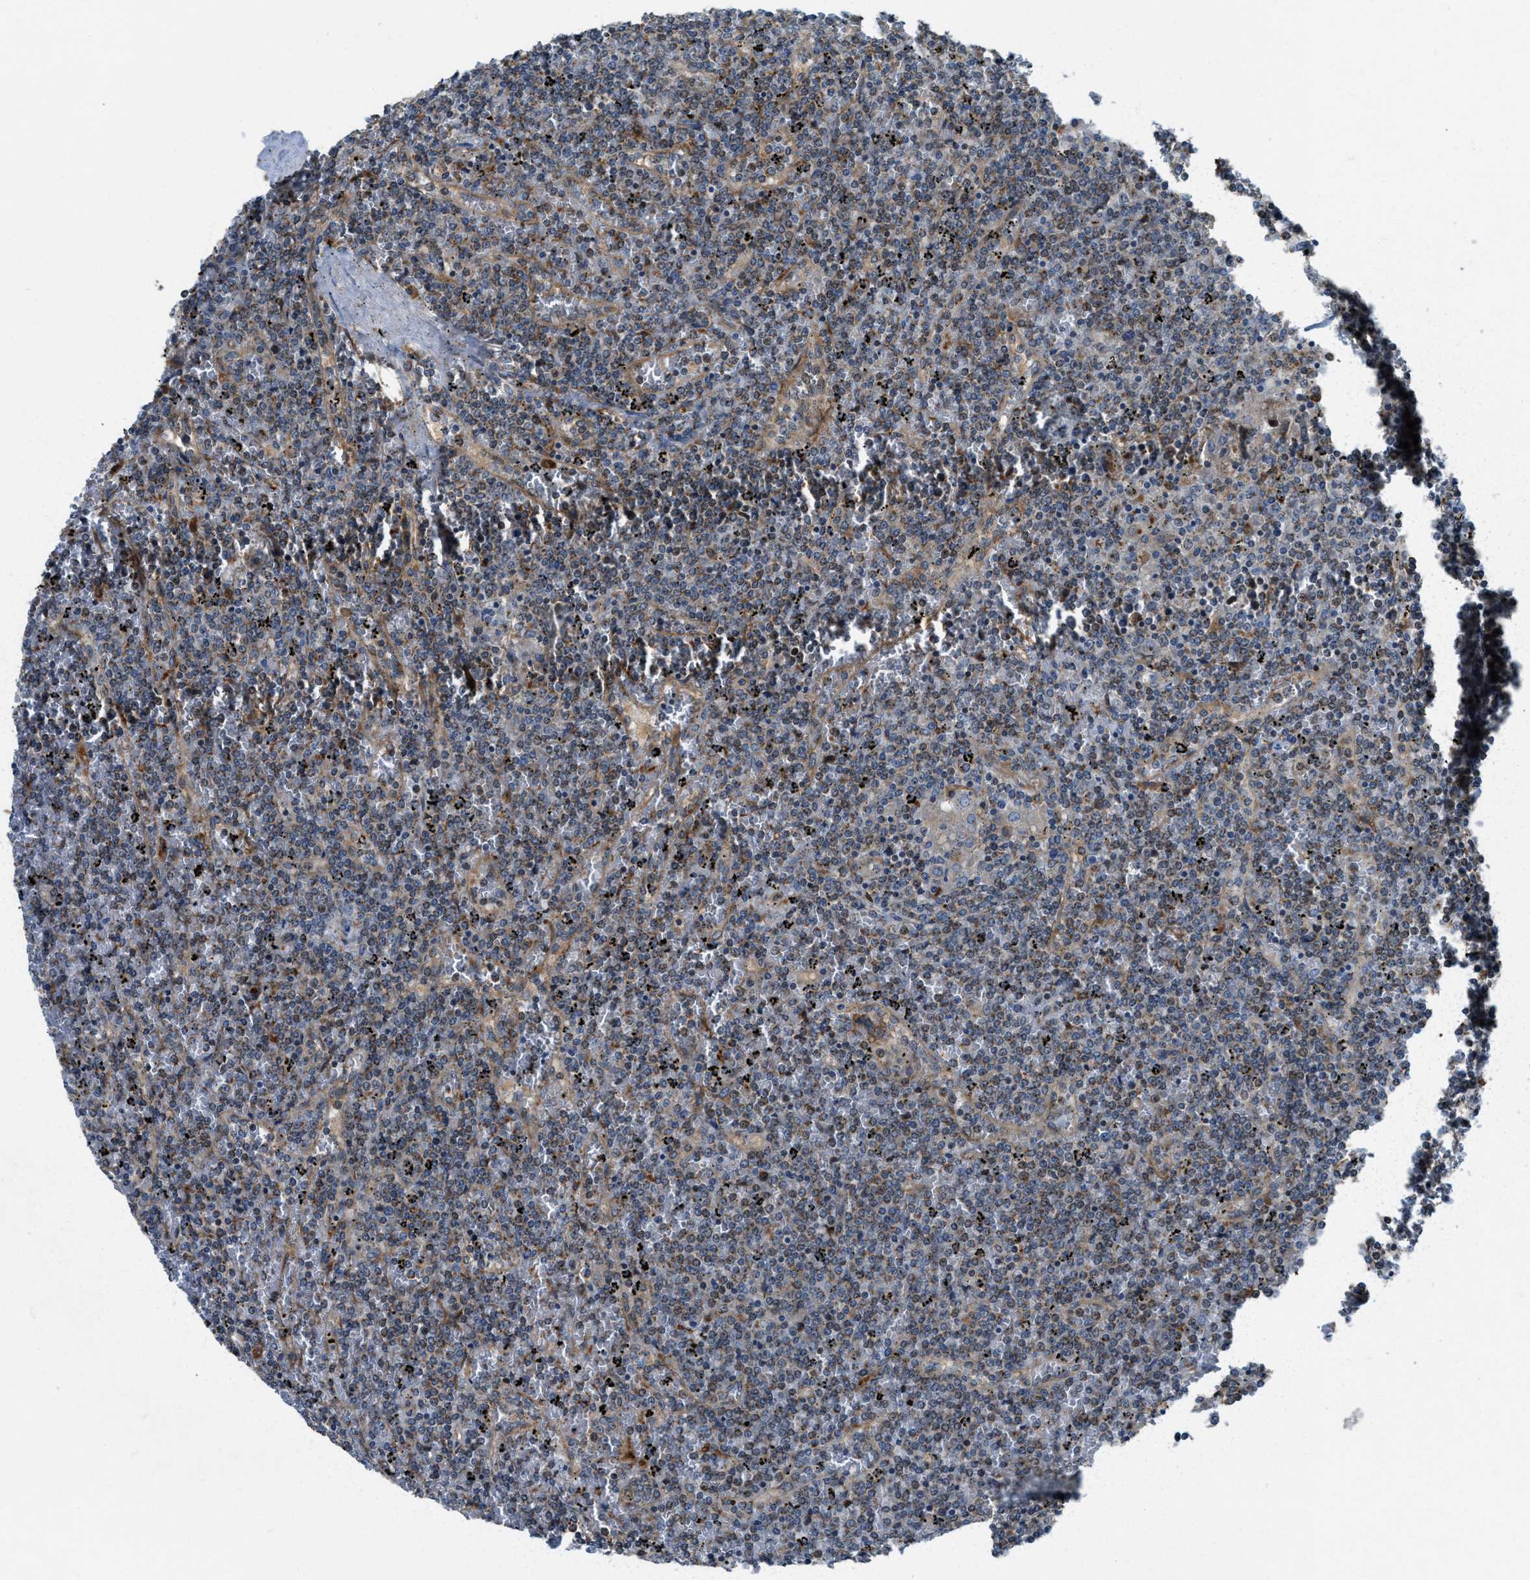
{"staining": {"intensity": "moderate", "quantity": "<25%", "location": "cytoplasmic/membranous"}, "tissue": "lymphoma", "cell_type": "Tumor cells", "image_type": "cancer", "snomed": [{"axis": "morphology", "description": "Malignant lymphoma, non-Hodgkin's type, Low grade"}, {"axis": "topography", "description": "Spleen"}], "caption": "Low-grade malignant lymphoma, non-Hodgkin's type stained with DAB (3,3'-diaminobenzidine) immunohistochemistry demonstrates low levels of moderate cytoplasmic/membranous expression in approximately <25% of tumor cells.", "gene": "STARD3NL", "patient": {"sex": "female", "age": 19}}